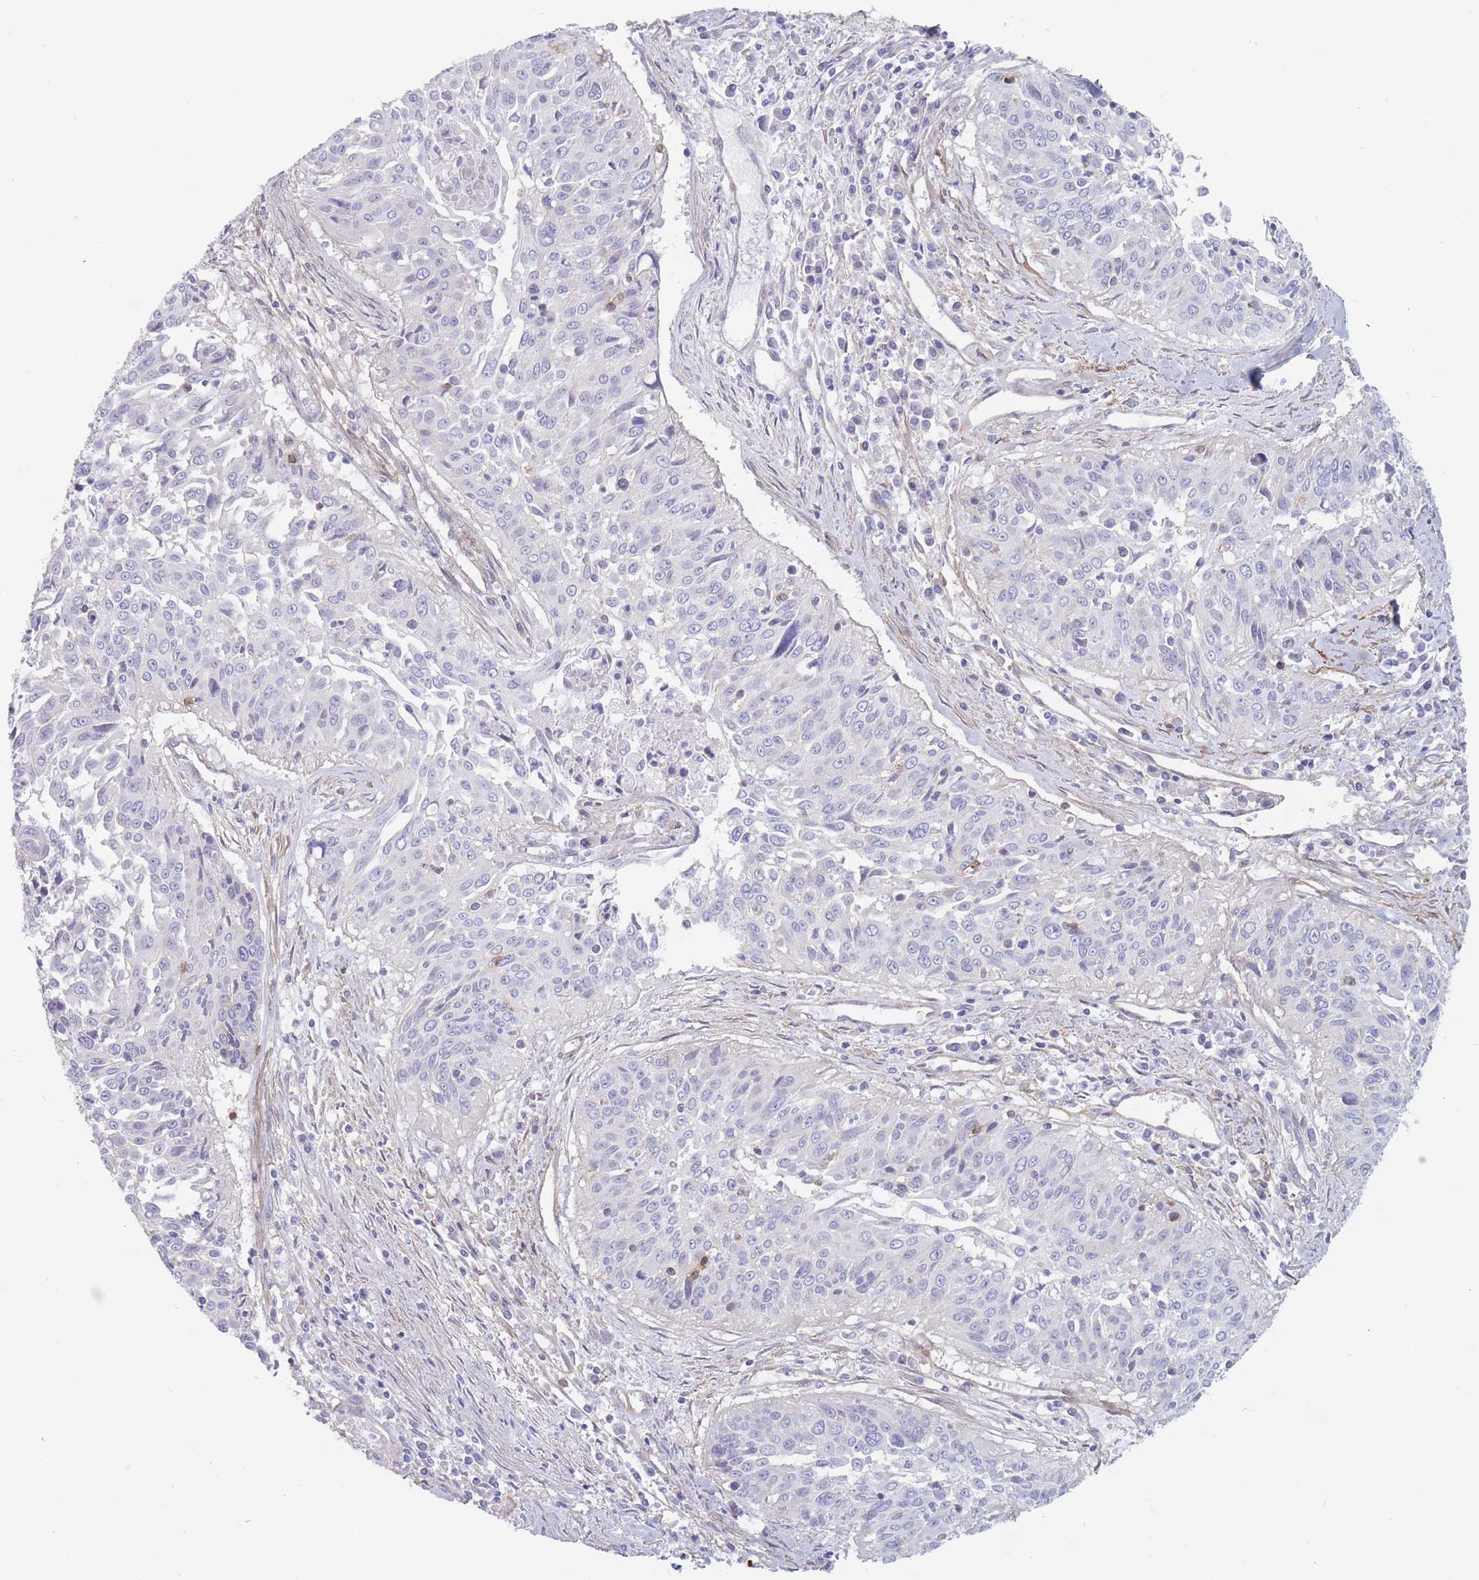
{"staining": {"intensity": "negative", "quantity": "none", "location": "none"}, "tissue": "cervical cancer", "cell_type": "Tumor cells", "image_type": "cancer", "snomed": [{"axis": "morphology", "description": "Squamous cell carcinoma, NOS"}, {"axis": "topography", "description": "Cervix"}], "caption": "Immunohistochemistry (IHC) histopathology image of neoplastic tissue: cervical squamous cell carcinoma stained with DAB reveals no significant protein staining in tumor cells.", "gene": "PLPP1", "patient": {"sex": "female", "age": 55}}